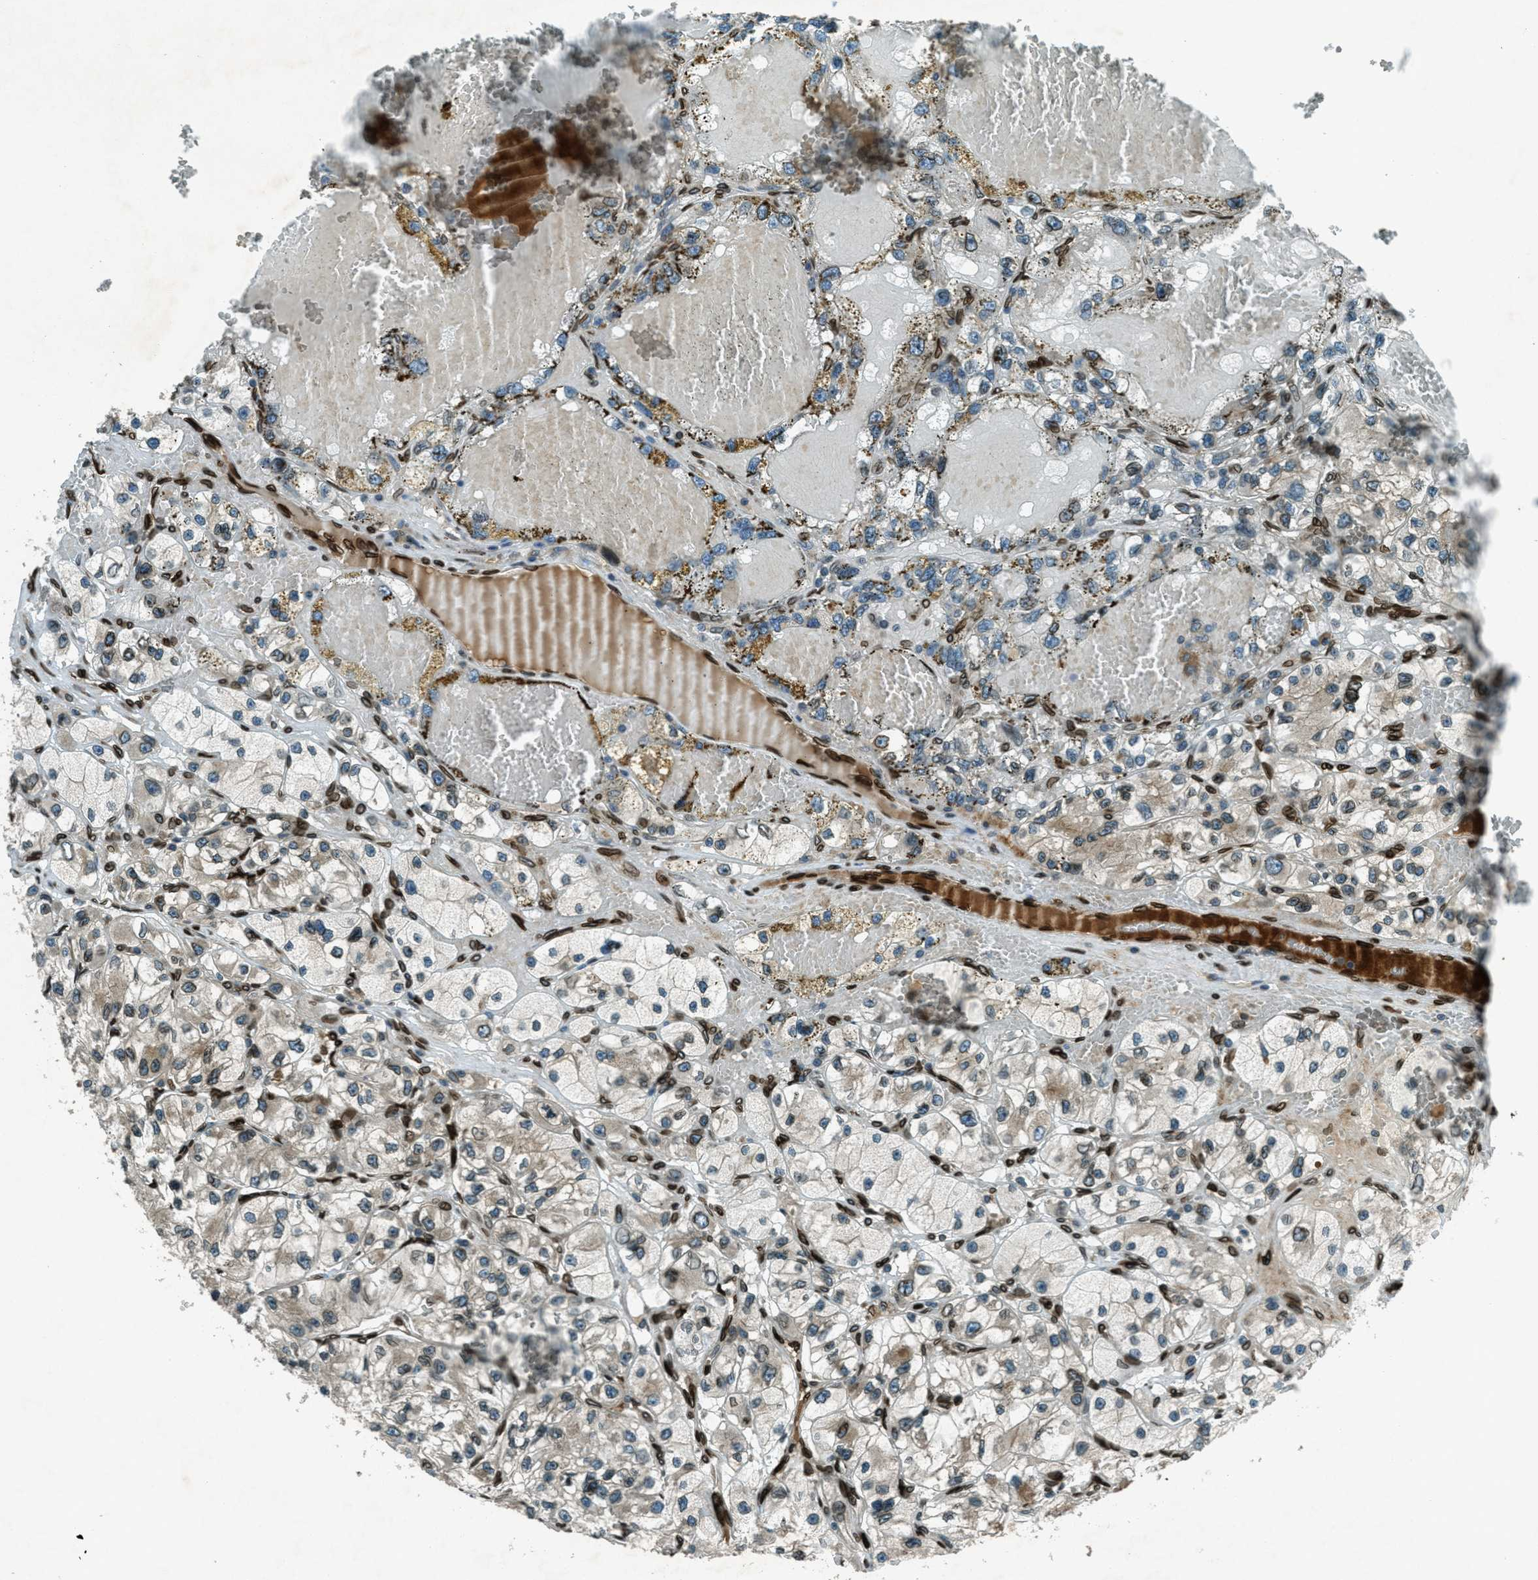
{"staining": {"intensity": "moderate", "quantity": "25%-75%", "location": "cytoplasmic/membranous,nuclear"}, "tissue": "renal cancer", "cell_type": "Tumor cells", "image_type": "cancer", "snomed": [{"axis": "morphology", "description": "Adenocarcinoma, NOS"}, {"axis": "topography", "description": "Kidney"}], "caption": "Brown immunohistochemical staining in renal adenocarcinoma demonstrates moderate cytoplasmic/membranous and nuclear staining in about 25%-75% of tumor cells. The protein is shown in brown color, while the nuclei are stained blue.", "gene": "LEMD2", "patient": {"sex": "female", "age": 57}}